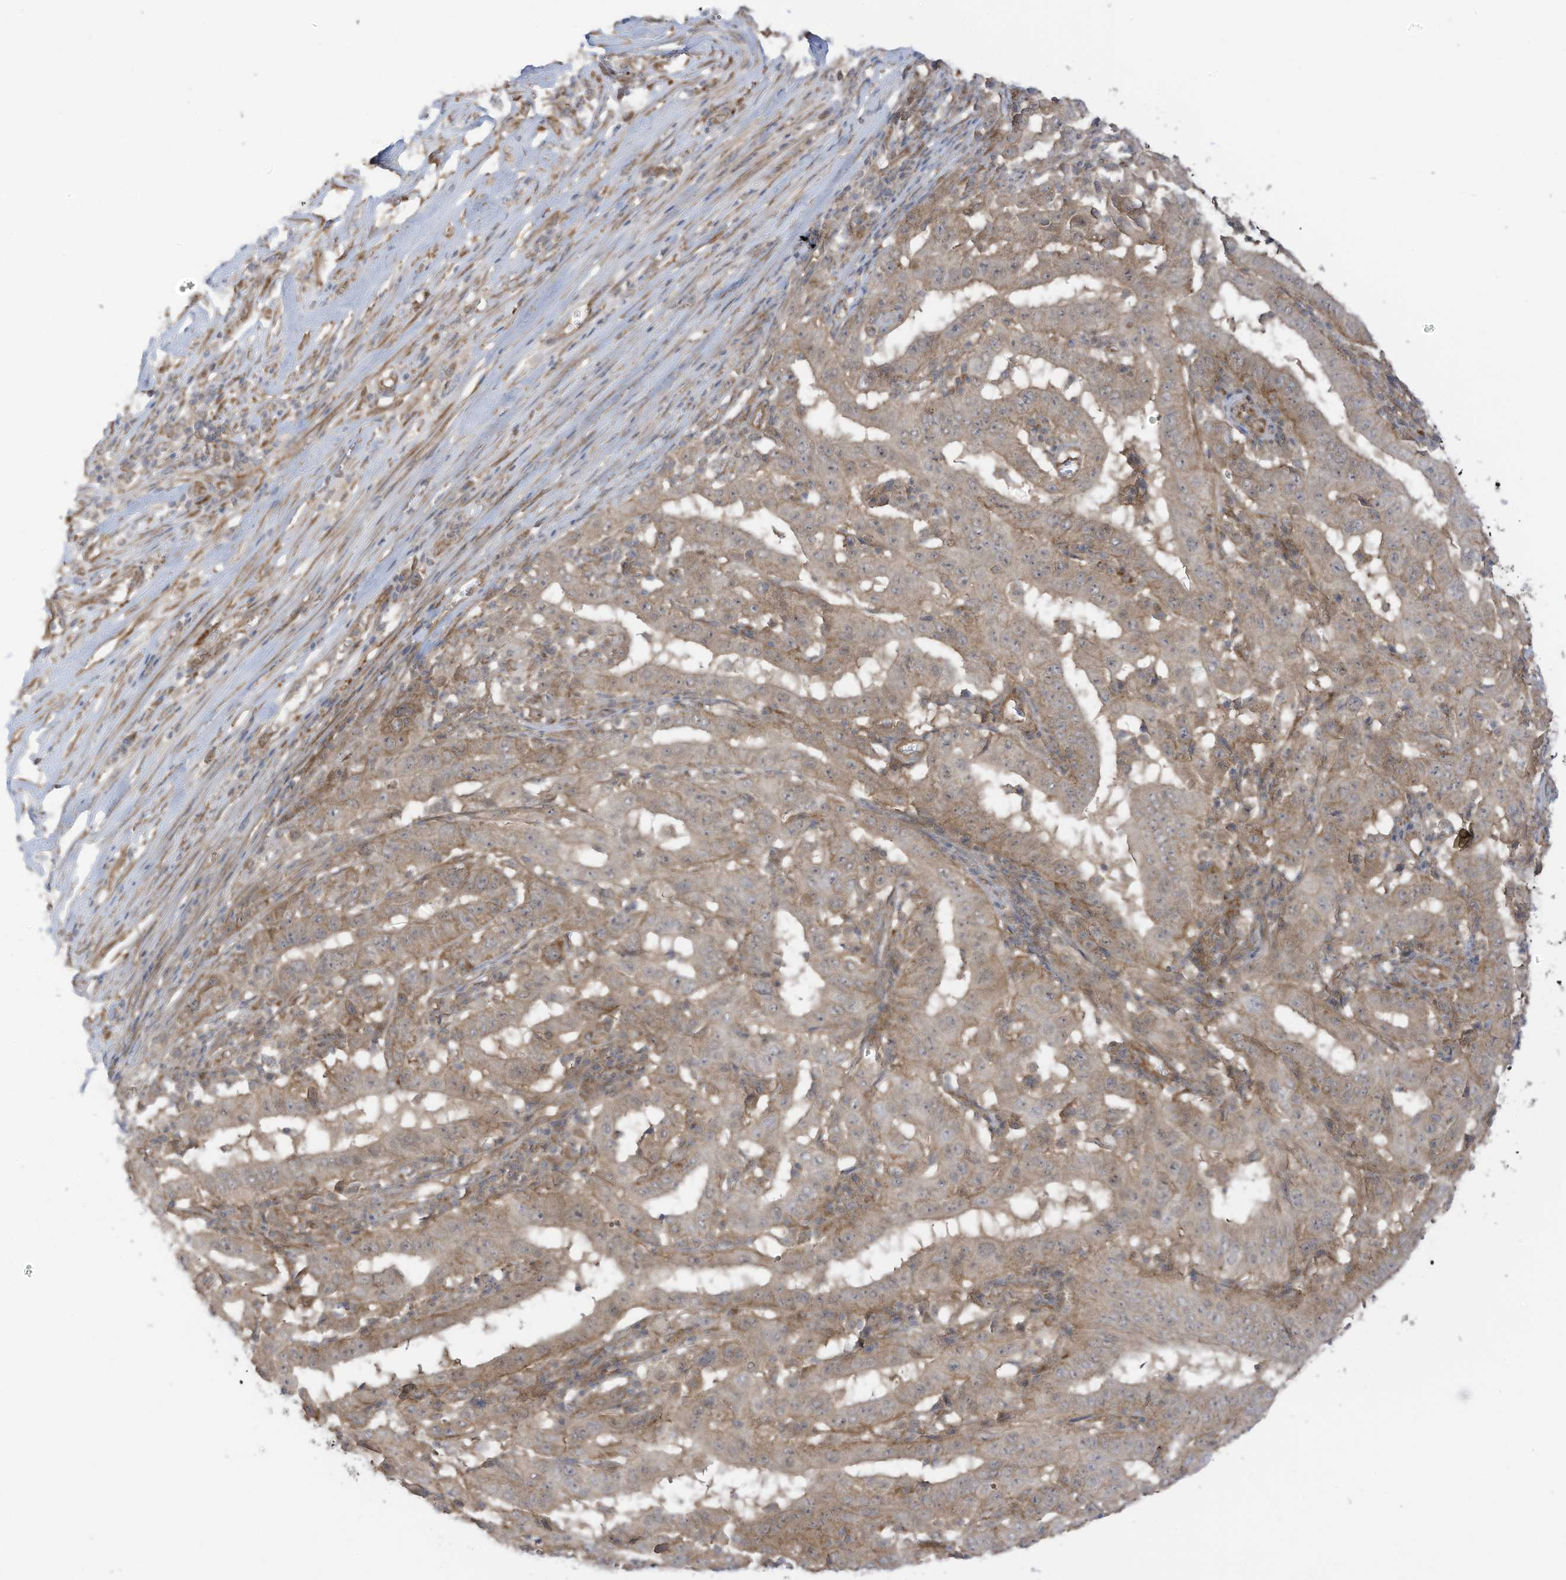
{"staining": {"intensity": "weak", "quantity": "25%-75%", "location": "cytoplasmic/membranous"}, "tissue": "pancreatic cancer", "cell_type": "Tumor cells", "image_type": "cancer", "snomed": [{"axis": "morphology", "description": "Adenocarcinoma, NOS"}, {"axis": "topography", "description": "Pancreas"}], "caption": "Immunohistochemistry of adenocarcinoma (pancreatic) demonstrates low levels of weak cytoplasmic/membranous staining in about 25%-75% of tumor cells. (DAB IHC, brown staining for protein, blue staining for nuclei).", "gene": "REPS1", "patient": {"sex": "male", "age": 63}}